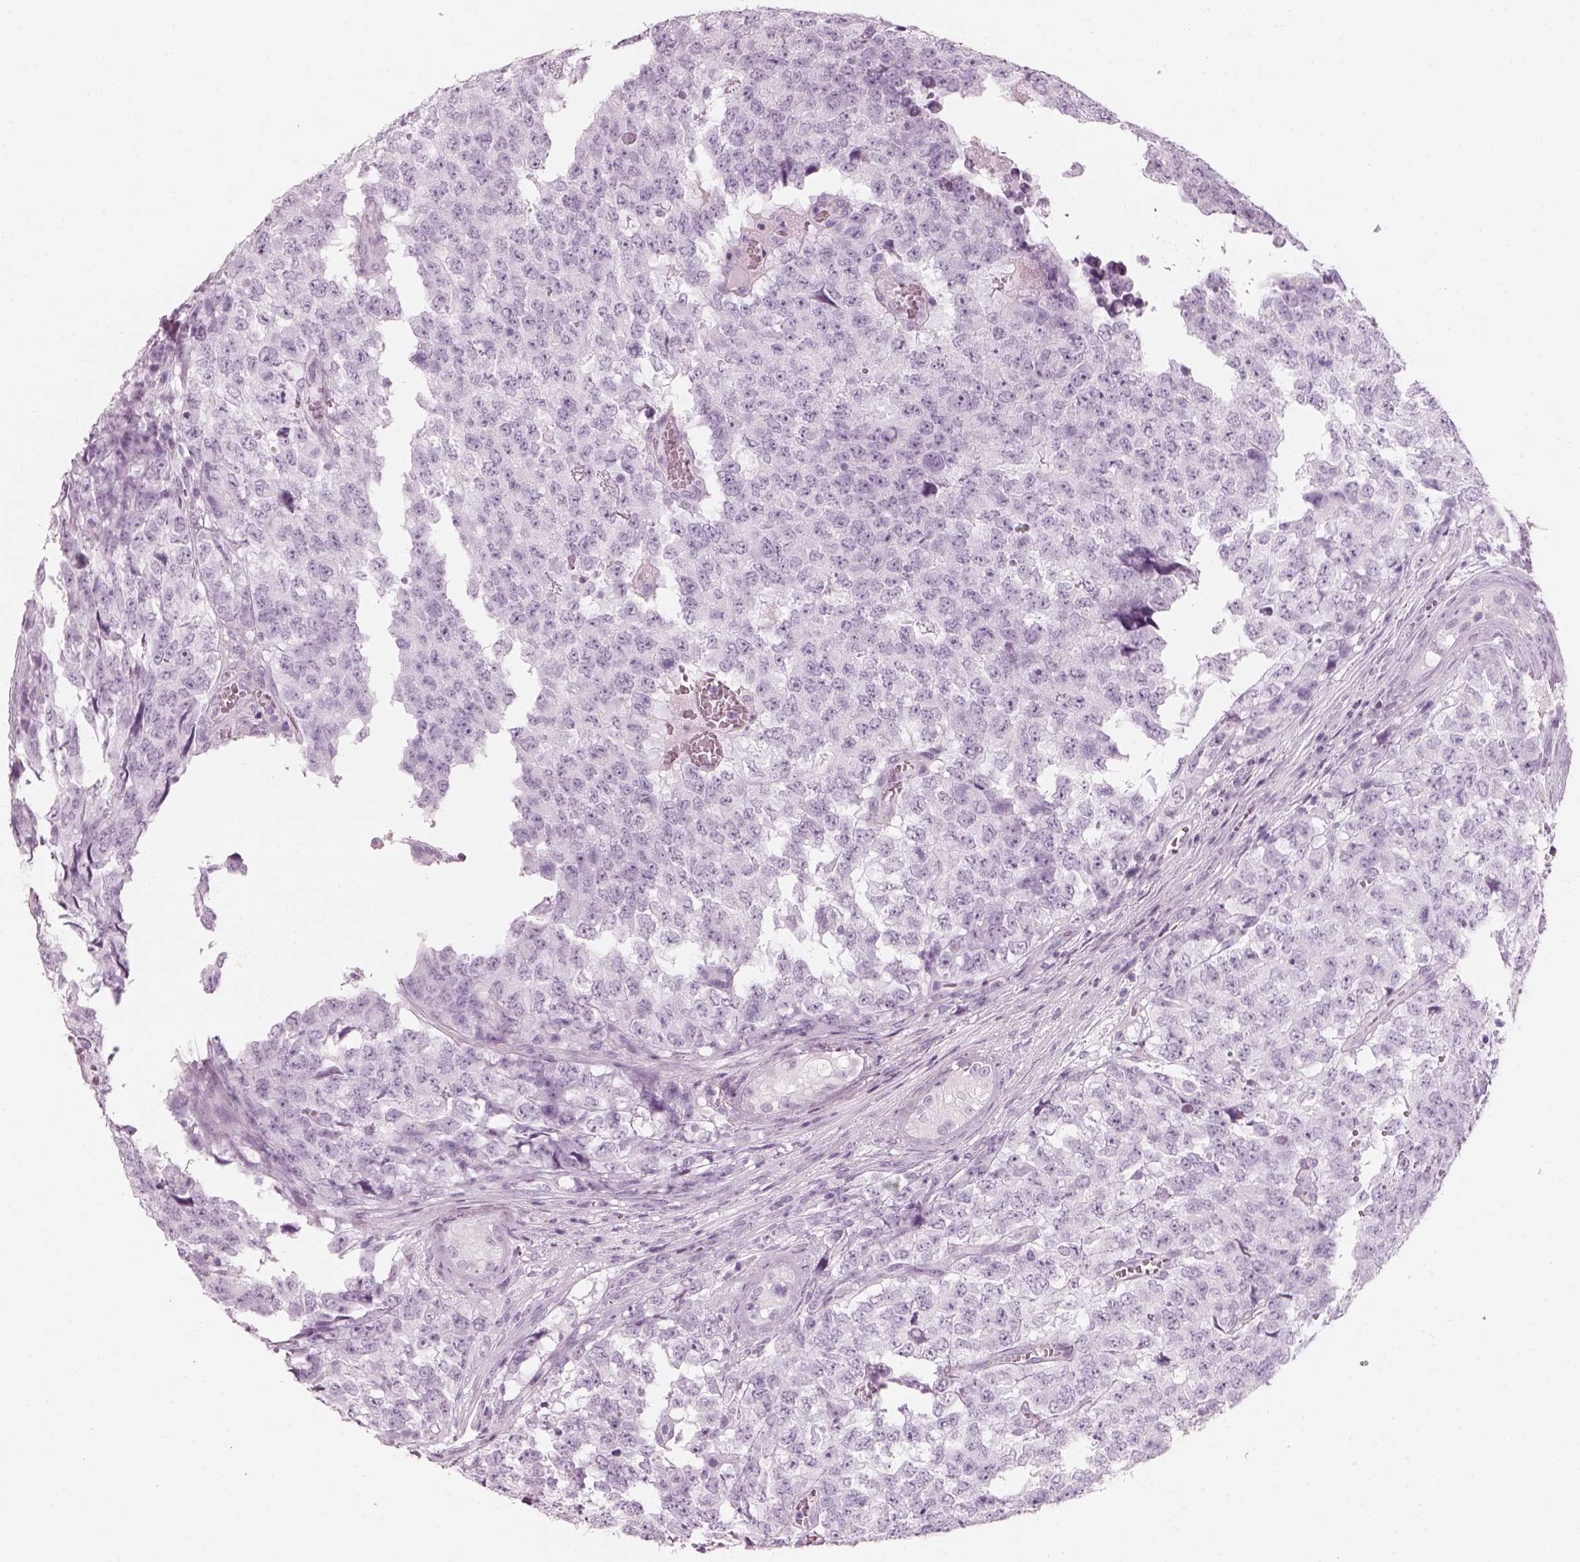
{"staining": {"intensity": "negative", "quantity": "none", "location": "none"}, "tissue": "testis cancer", "cell_type": "Tumor cells", "image_type": "cancer", "snomed": [{"axis": "morphology", "description": "Carcinoma, Embryonal, NOS"}, {"axis": "topography", "description": "Testis"}], "caption": "Immunohistochemistry image of neoplastic tissue: testis cancer (embryonal carcinoma) stained with DAB exhibits no significant protein positivity in tumor cells.", "gene": "CRYAA", "patient": {"sex": "male", "age": 23}}